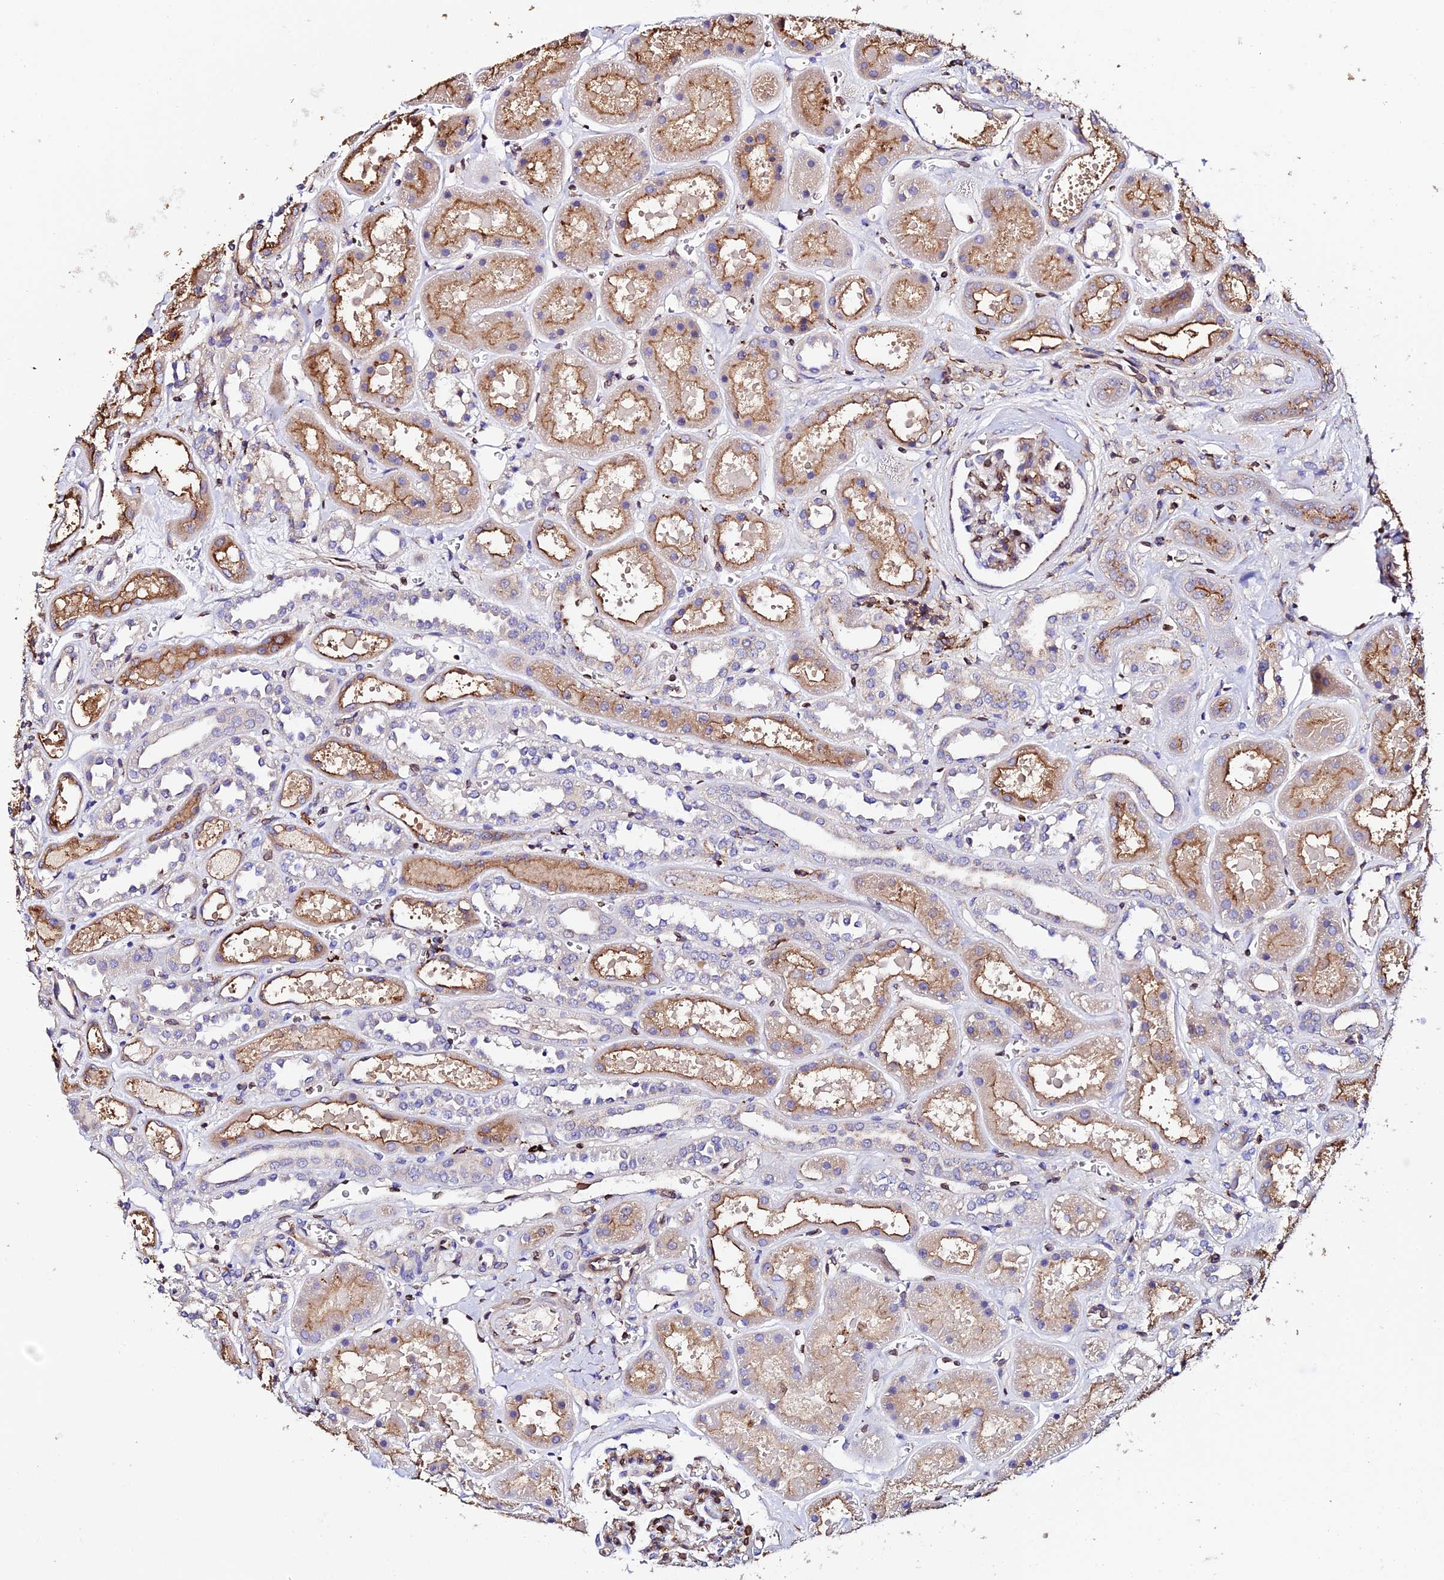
{"staining": {"intensity": "strong", "quantity": "25%-75%", "location": "cytoplasmic/membranous"}, "tissue": "kidney", "cell_type": "Cells in glomeruli", "image_type": "normal", "snomed": [{"axis": "morphology", "description": "Normal tissue, NOS"}, {"axis": "topography", "description": "Kidney"}], "caption": "IHC of benign human kidney reveals high levels of strong cytoplasmic/membranous positivity in about 25%-75% of cells in glomeruli.", "gene": "TRPV2", "patient": {"sex": "female", "age": 41}}